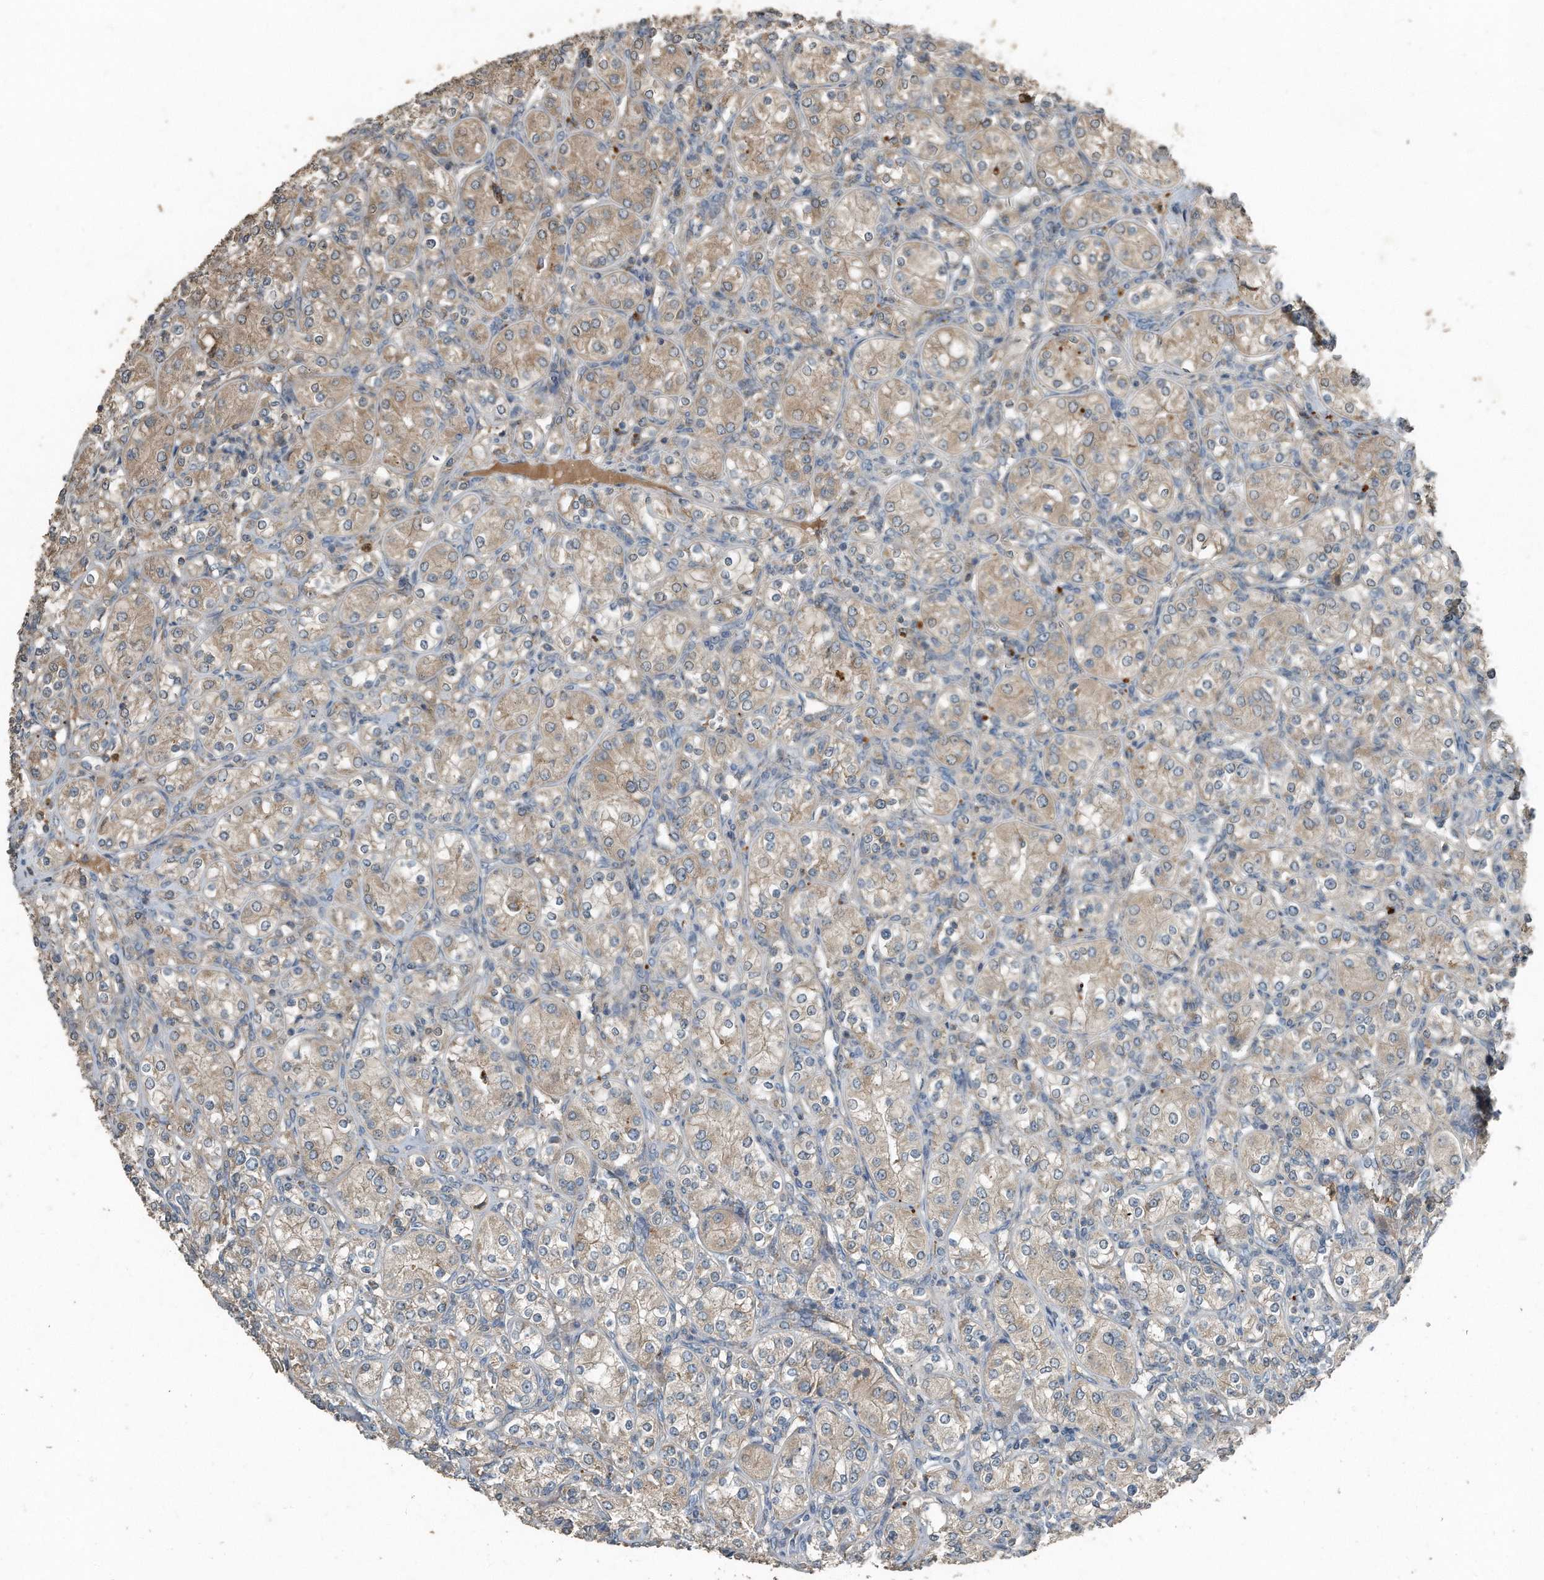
{"staining": {"intensity": "weak", "quantity": ">75%", "location": "cytoplasmic/membranous"}, "tissue": "renal cancer", "cell_type": "Tumor cells", "image_type": "cancer", "snomed": [{"axis": "morphology", "description": "Adenocarcinoma, NOS"}, {"axis": "topography", "description": "Kidney"}], "caption": "Immunohistochemical staining of human adenocarcinoma (renal) reveals weak cytoplasmic/membranous protein staining in about >75% of tumor cells.", "gene": "C9", "patient": {"sex": "male", "age": 77}}